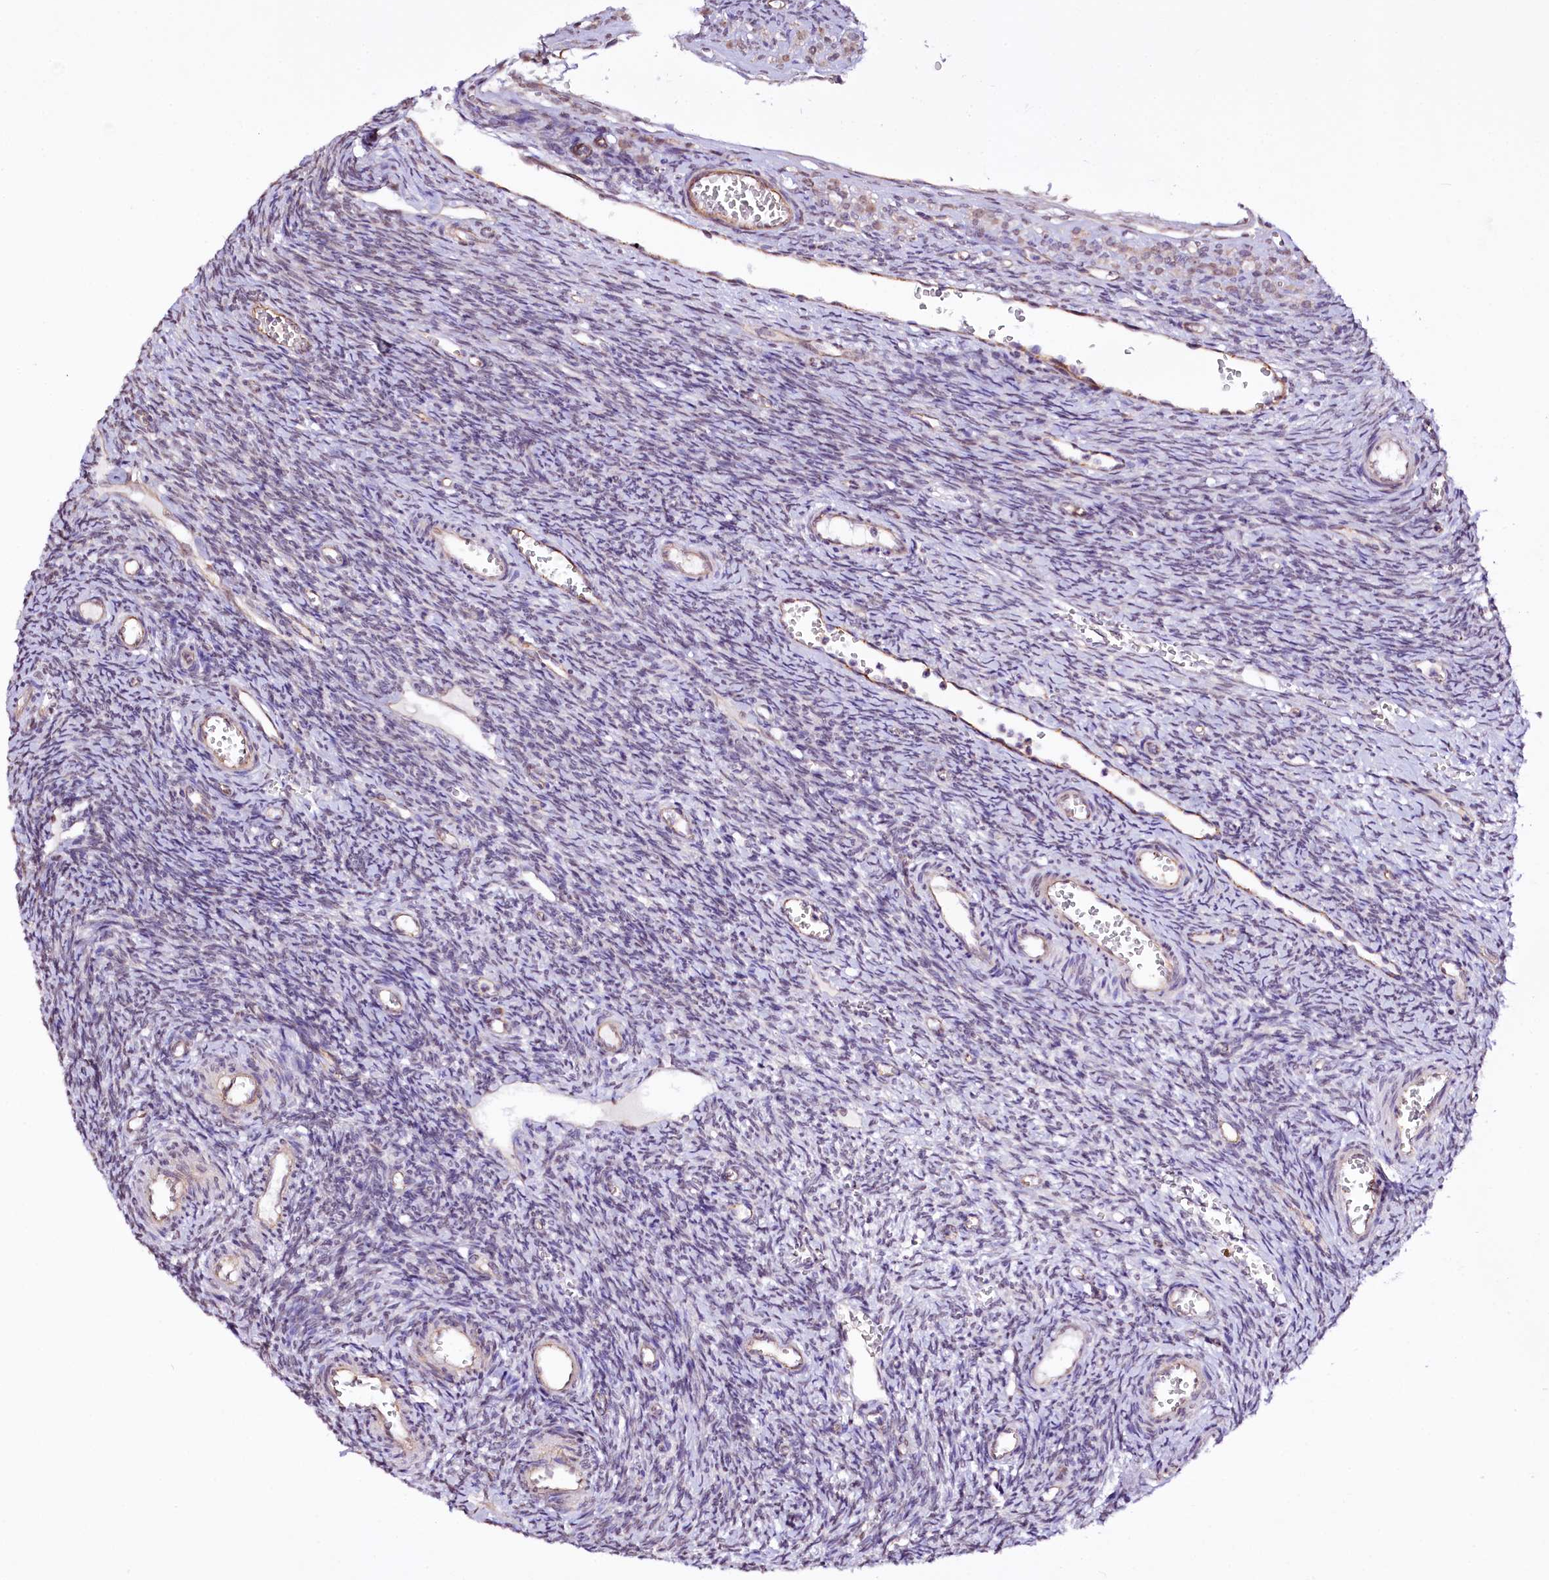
{"staining": {"intensity": "negative", "quantity": "none", "location": "none"}, "tissue": "ovary", "cell_type": "Ovarian stroma cells", "image_type": "normal", "snomed": [{"axis": "morphology", "description": "Normal tissue, NOS"}, {"axis": "topography", "description": "Ovary"}], "caption": "The image reveals no significant expression in ovarian stroma cells of ovary. (DAB (3,3'-diaminobenzidine) immunohistochemistry, high magnification).", "gene": "ST7", "patient": {"sex": "female", "age": 39}}